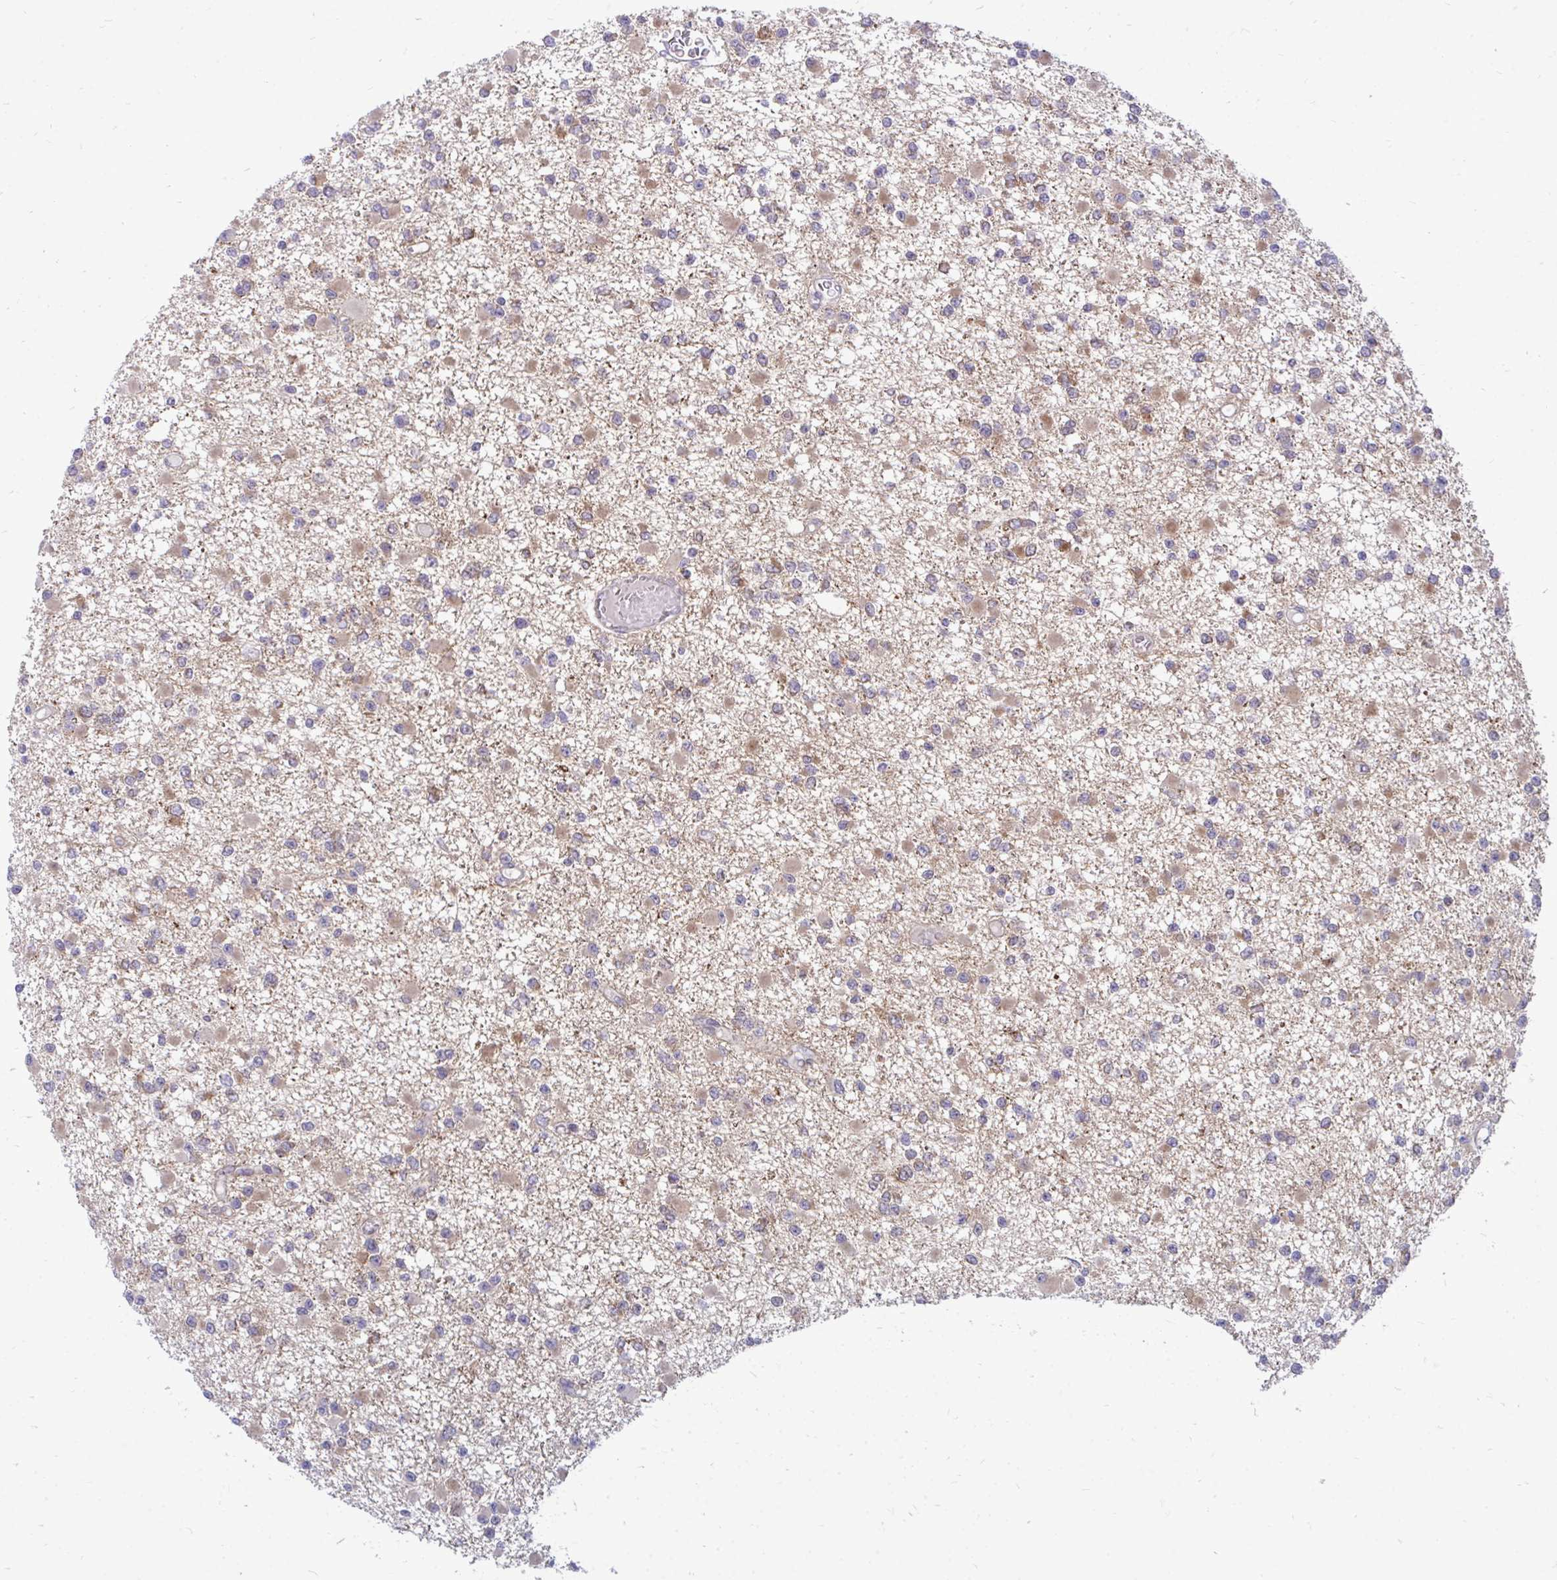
{"staining": {"intensity": "moderate", "quantity": "<25%", "location": "cytoplasmic/membranous"}, "tissue": "glioma", "cell_type": "Tumor cells", "image_type": "cancer", "snomed": [{"axis": "morphology", "description": "Glioma, malignant, Low grade"}, {"axis": "topography", "description": "Brain"}], "caption": "The histopathology image displays a brown stain indicating the presence of a protein in the cytoplasmic/membranous of tumor cells in glioma.", "gene": "ACSL5", "patient": {"sex": "female", "age": 22}}